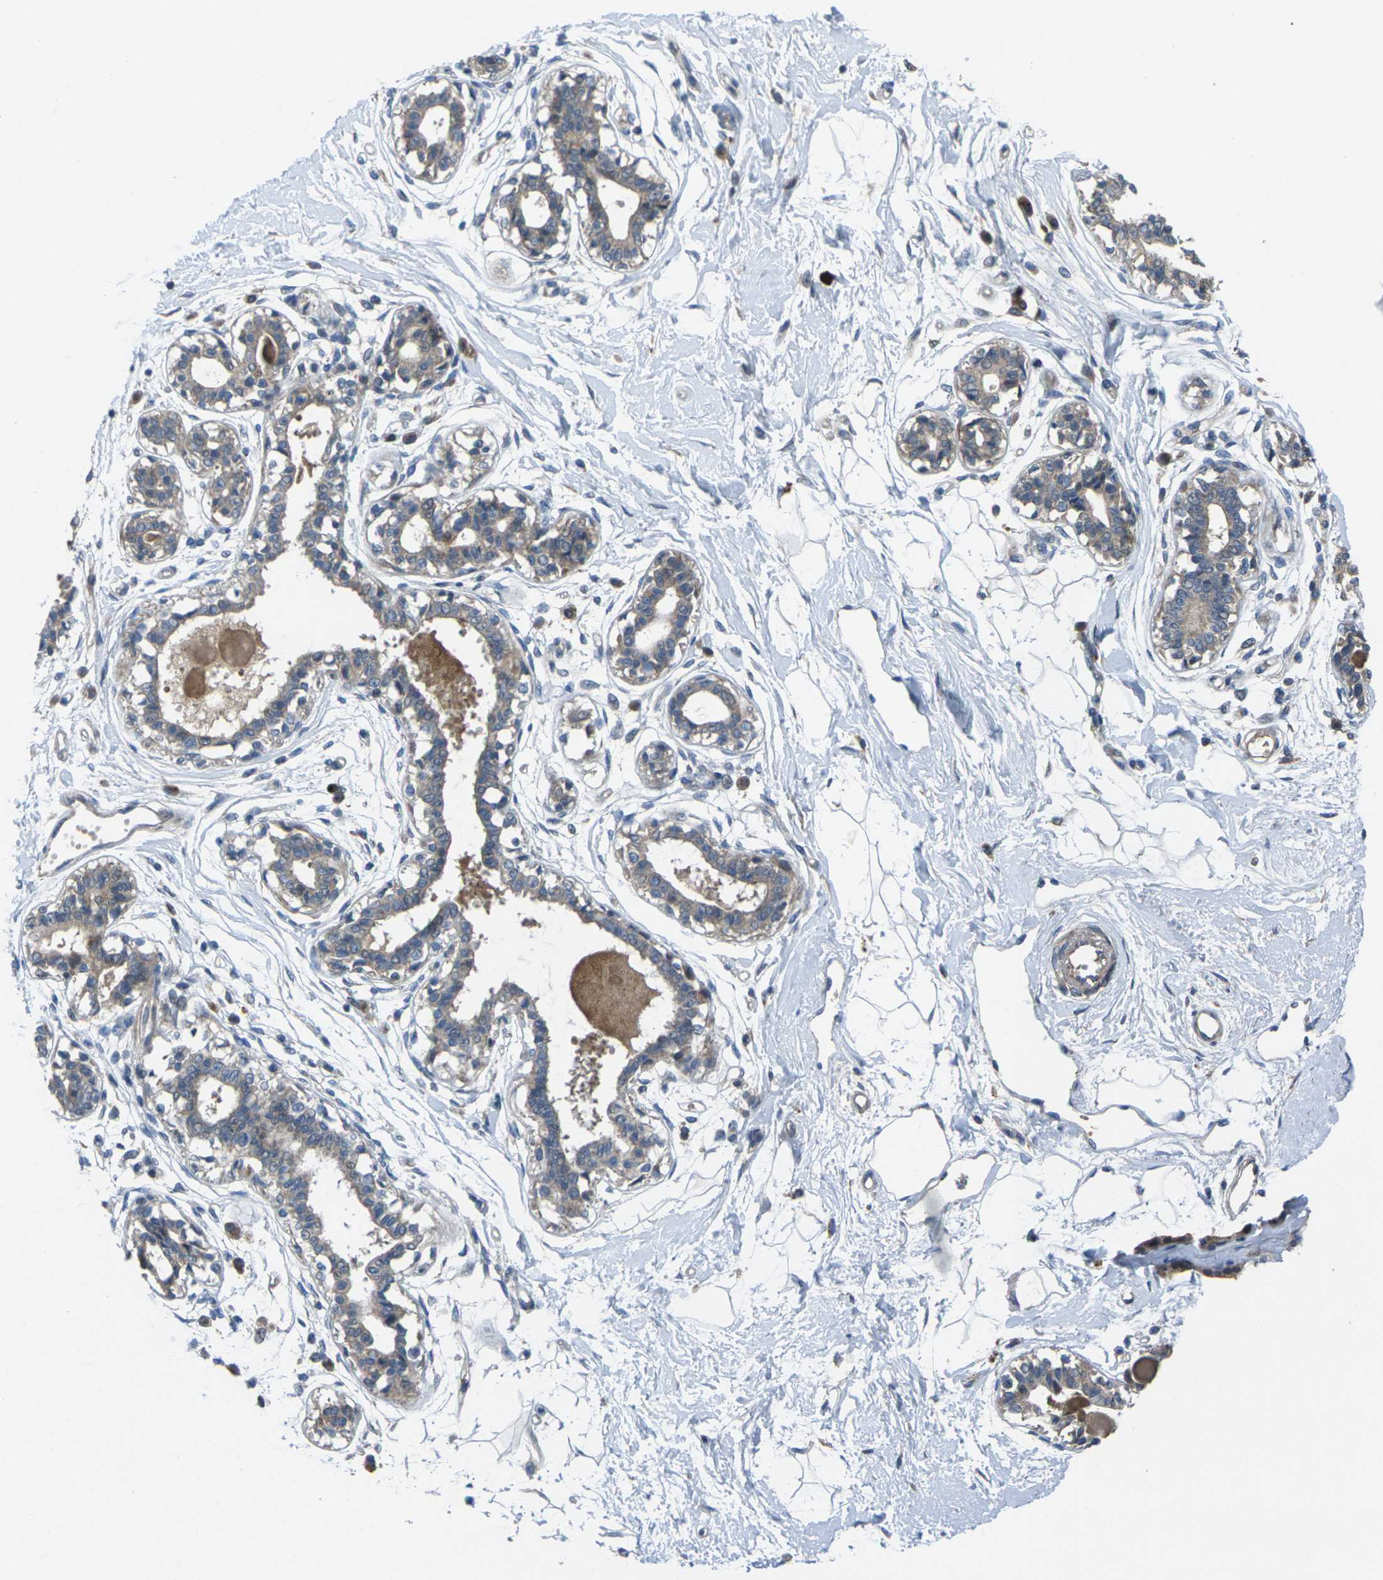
{"staining": {"intensity": "negative", "quantity": "none", "location": "none"}, "tissue": "breast", "cell_type": "Adipocytes", "image_type": "normal", "snomed": [{"axis": "morphology", "description": "Normal tissue, NOS"}, {"axis": "topography", "description": "Breast"}], "caption": "Immunohistochemistry of benign human breast displays no positivity in adipocytes. (DAB (3,3'-diaminobenzidine) IHC visualized using brightfield microscopy, high magnification).", "gene": "EDNRA", "patient": {"sex": "female", "age": 45}}